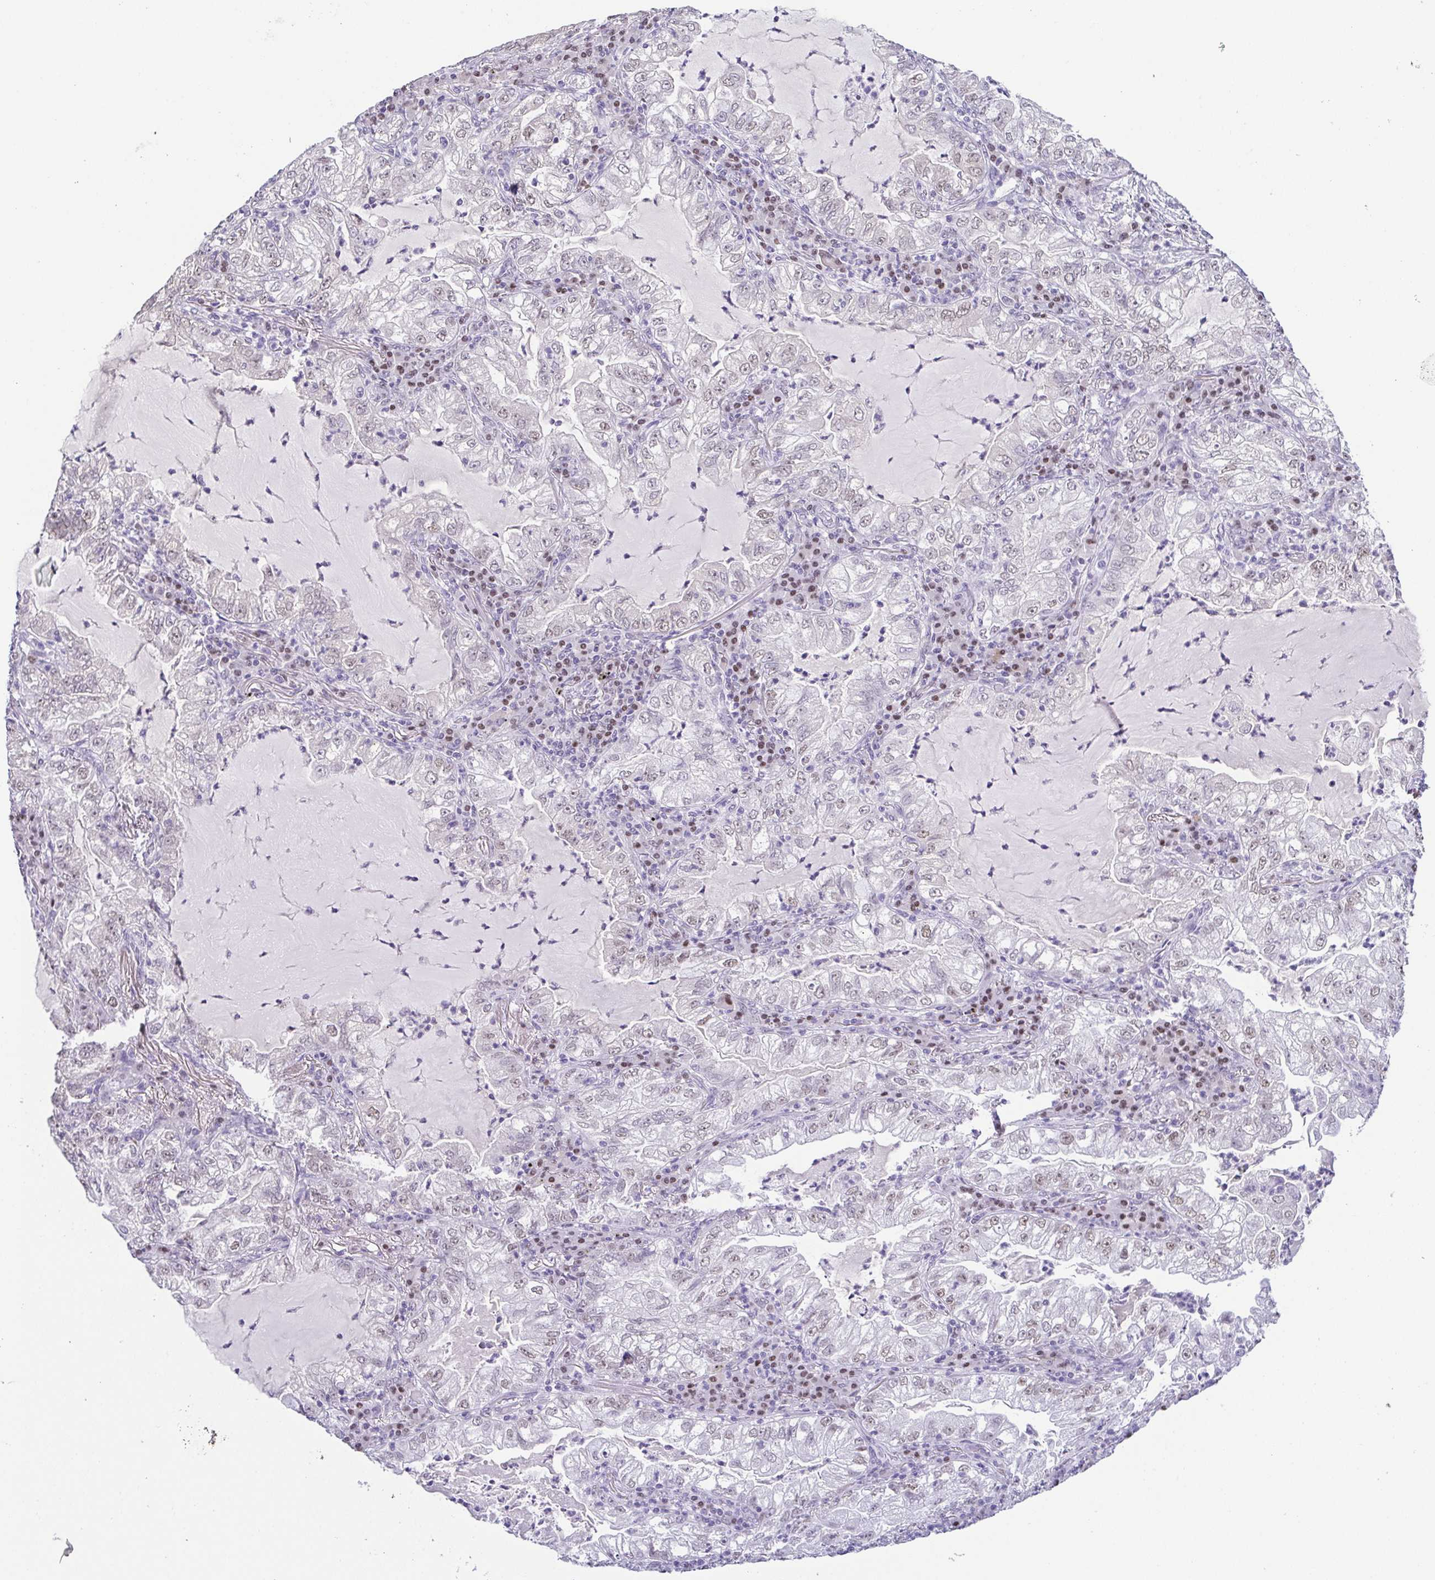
{"staining": {"intensity": "weak", "quantity": "<25%", "location": "nuclear"}, "tissue": "lung cancer", "cell_type": "Tumor cells", "image_type": "cancer", "snomed": [{"axis": "morphology", "description": "Adenocarcinoma, NOS"}, {"axis": "topography", "description": "Lung"}], "caption": "Immunohistochemical staining of human adenocarcinoma (lung) reveals no significant staining in tumor cells. The staining is performed using DAB (3,3'-diaminobenzidine) brown chromogen with nuclei counter-stained in using hematoxylin.", "gene": "TCF3", "patient": {"sex": "female", "age": 73}}